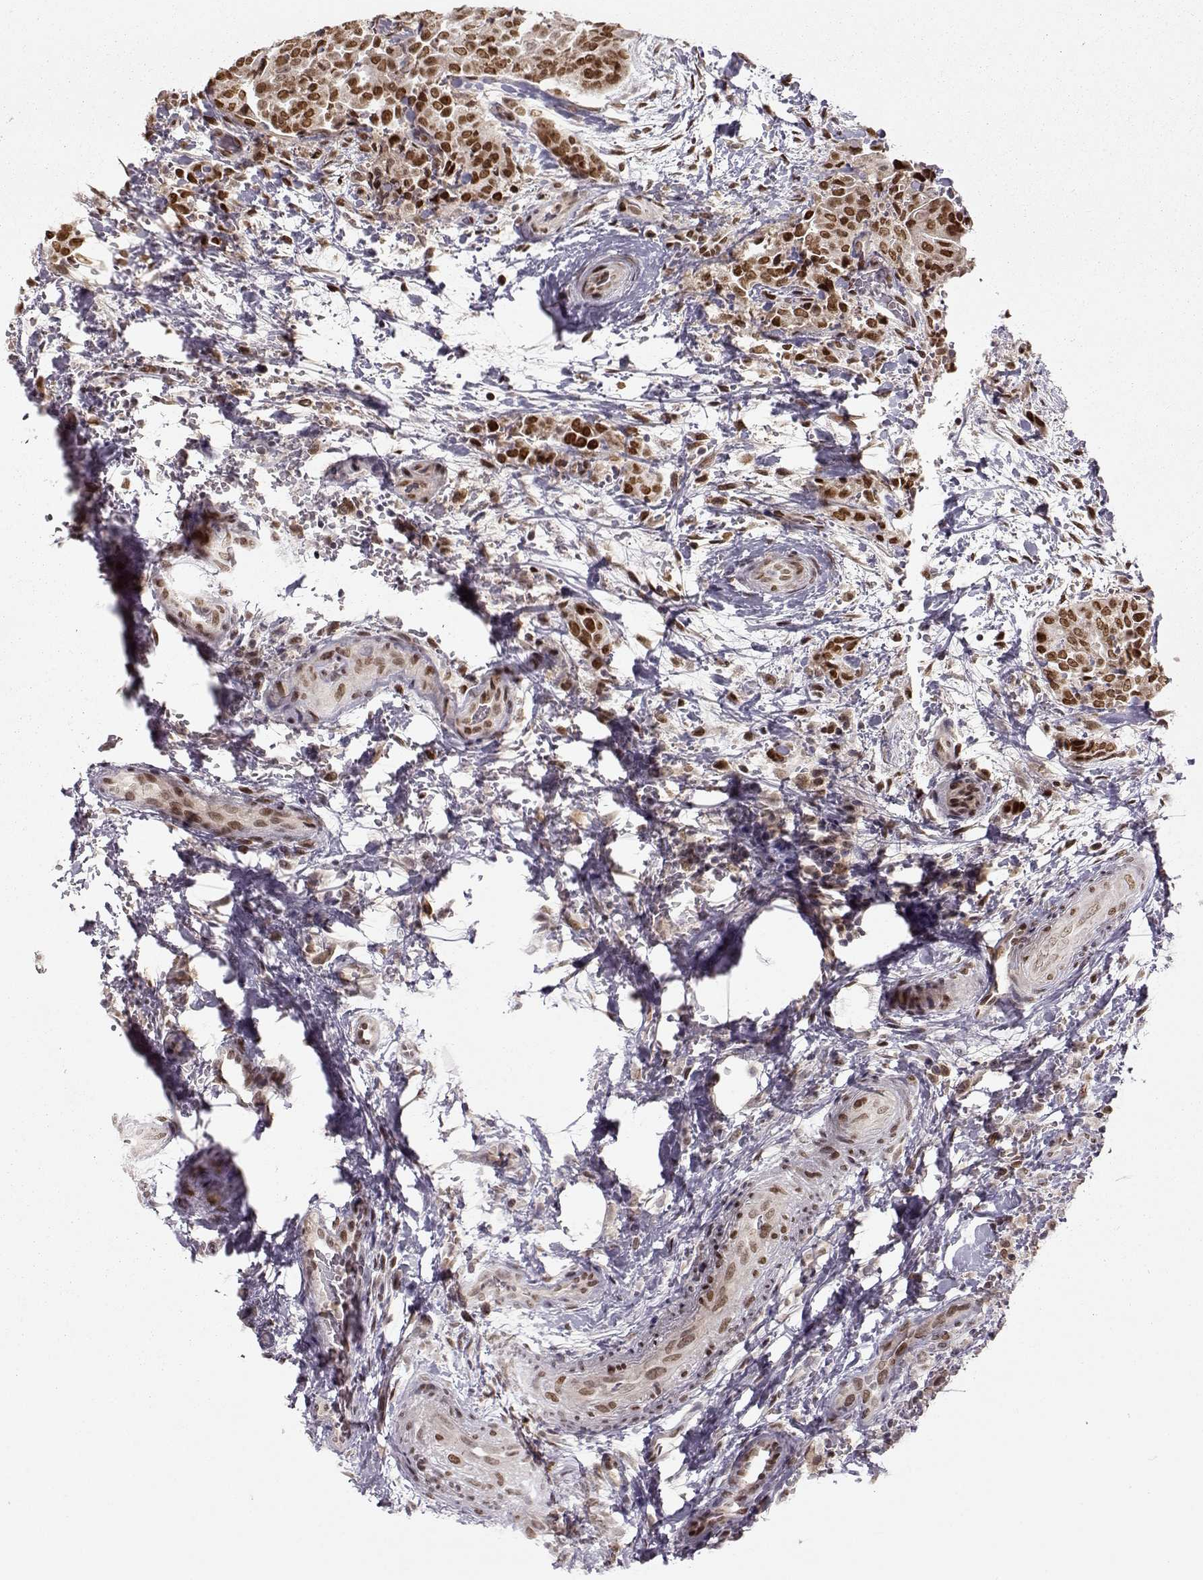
{"staining": {"intensity": "strong", "quantity": ">75%", "location": "nuclear"}, "tissue": "thyroid cancer", "cell_type": "Tumor cells", "image_type": "cancer", "snomed": [{"axis": "morphology", "description": "Papillary adenocarcinoma, NOS"}, {"axis": "topography", "description": "Thyroid gland"}], "caption": "Strong nuclear staining is identified in about >75% of tumor cells in thyroid cancer.", "gene": "RAI1", "patient": {"sex": "male", "age": 61}}